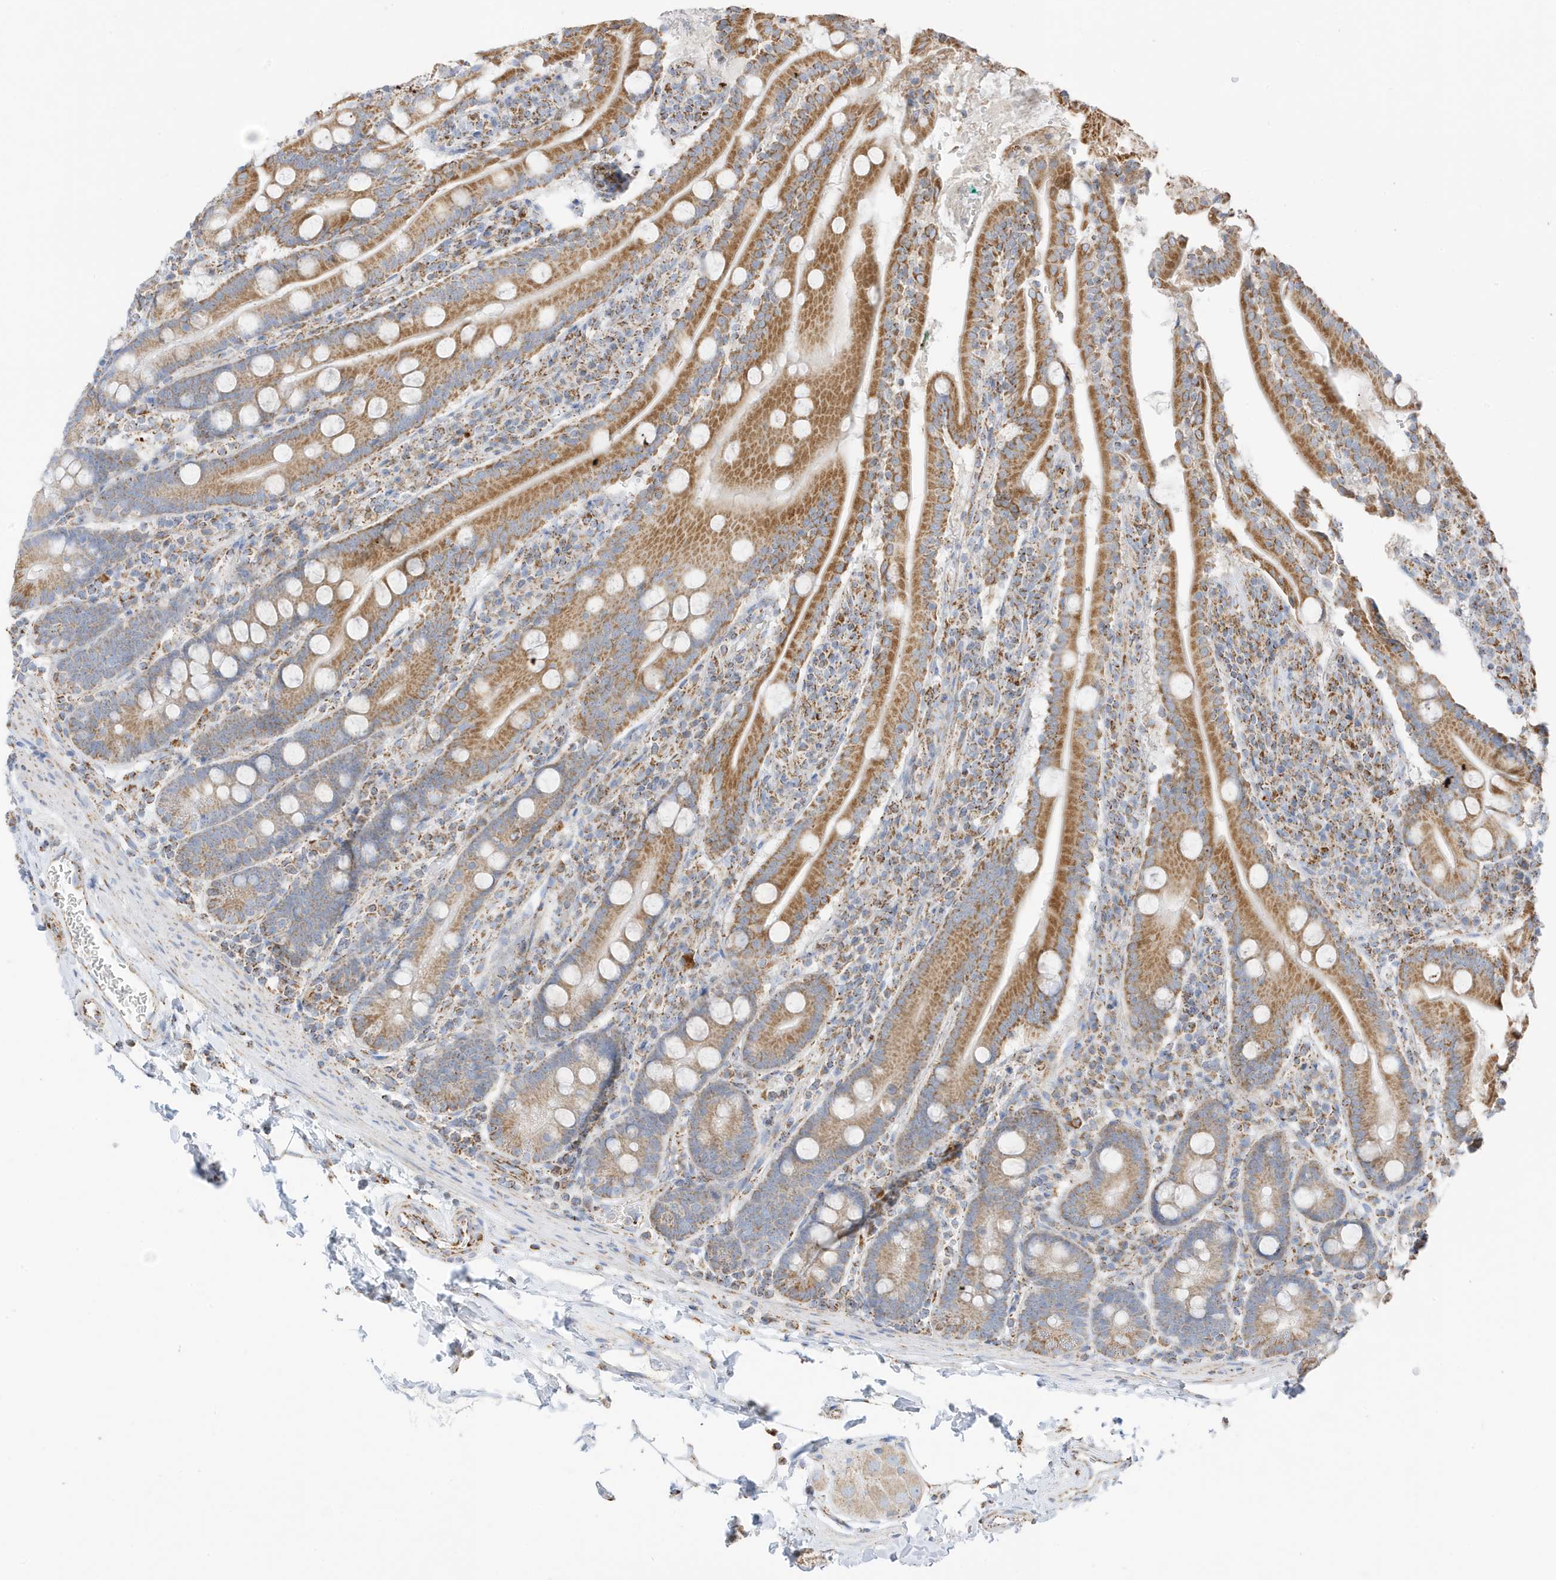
{"staining": {"intensity": "strong", "quantity": ">75%", "location": "cytoplasmic/membranous"}, "tissue": "duodenum", "cell_type": "Glandular cells", "image_type": "normal", "snomed": [{"axis": "morphology", "description": "Normal tissue, NOS"}, {"axis": "topography", "description": "Duodenum"}], "caption": "Duodenum stained with immunohistochemistry (IHC) reveals strong cytoplasmic/membranous positivity in about >75% of glandular cells. (DAB (3,3'-diaminobenzidine) IHC, brown staining for protein, blue staining for nuclei).", "gene": "CAPN13", "patient": {"sex": "male", "age": 35}}